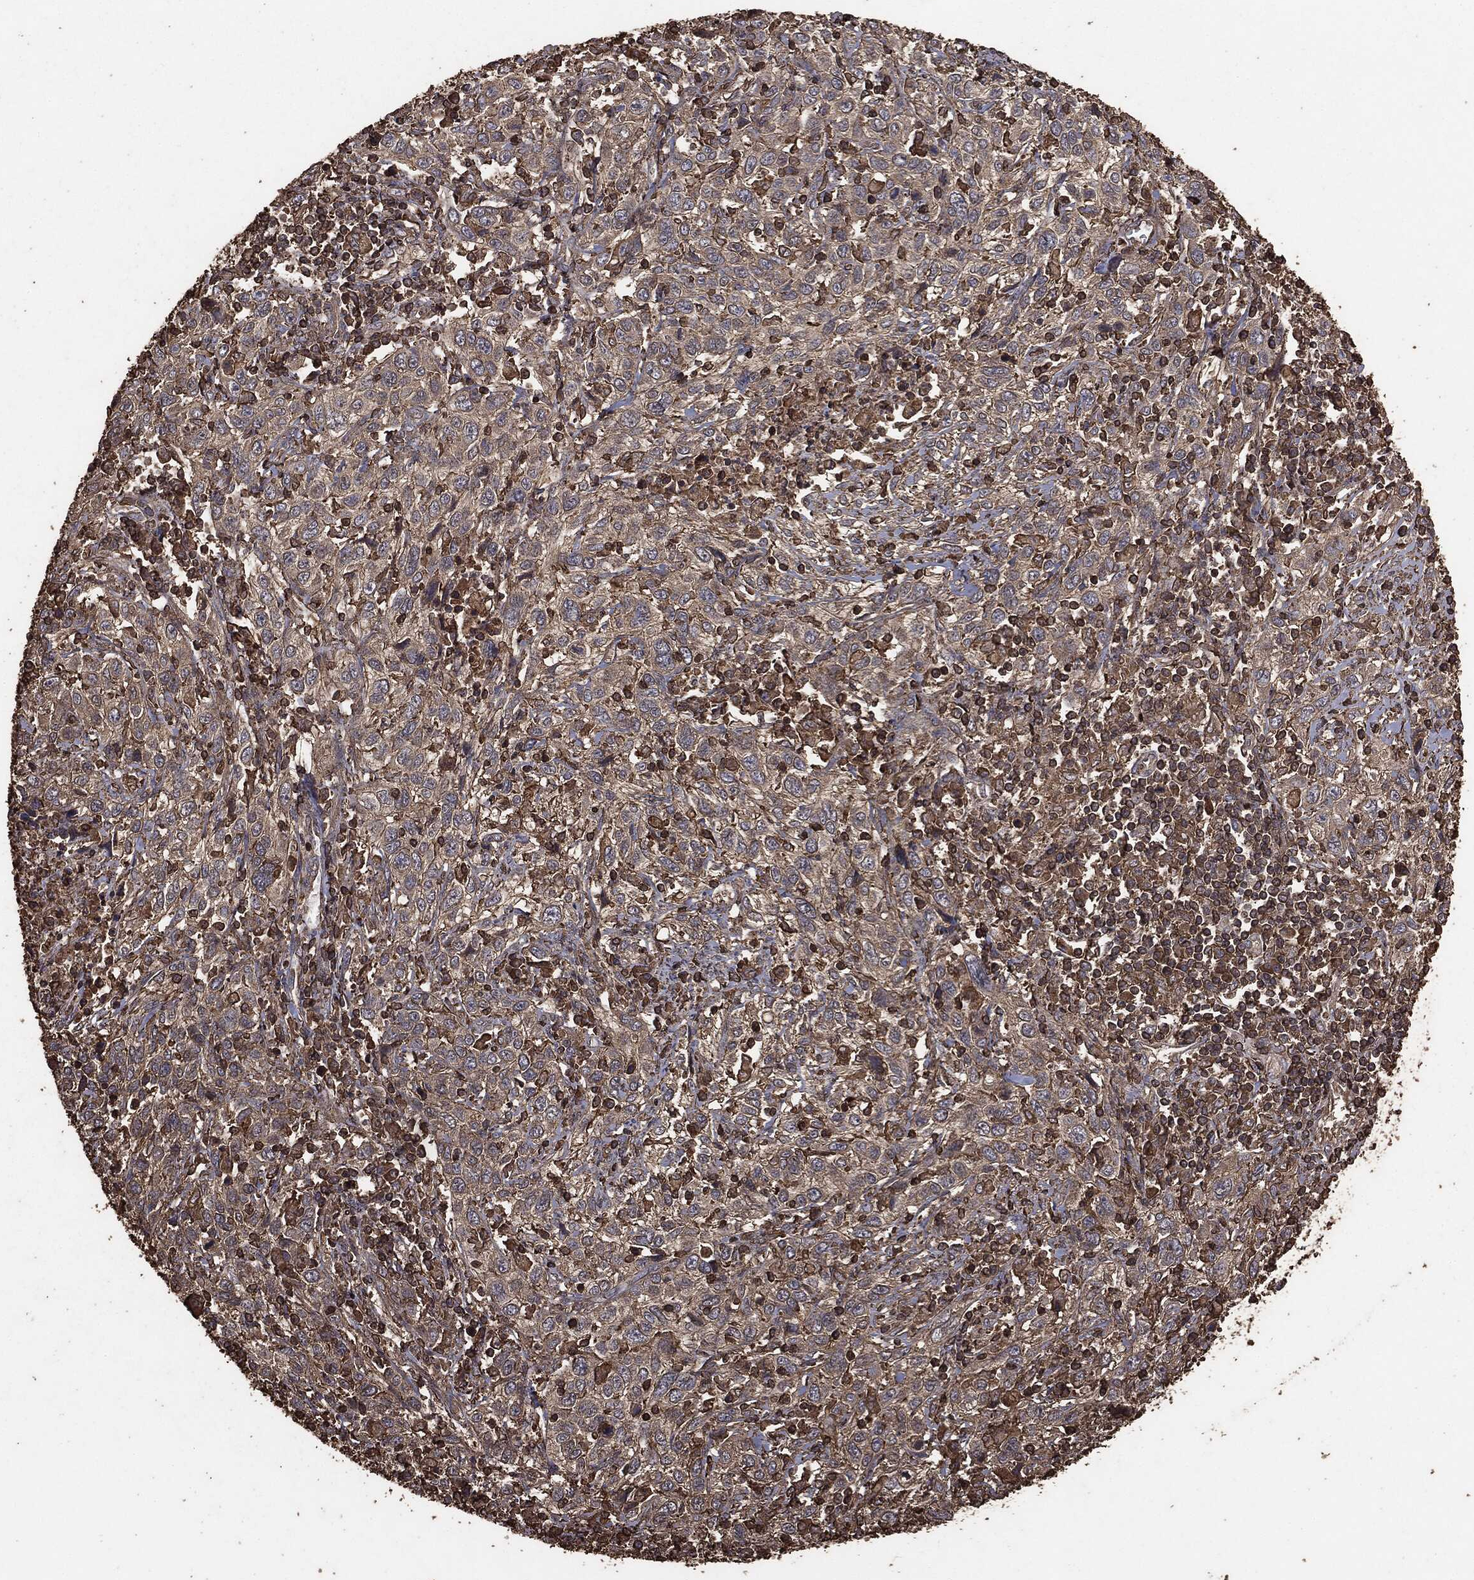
{"staining": {"intensity": "weak", "quantity": "25%-75%", "location": "cytoplasmic/membranous"}, "tissue": "cervical cancer", "cell_type": "Tumor cells", "image_type": "cancer", "snomed": [{"axis": "morphology", "description": "Squamous cell carcinoma, NOS"}, {"axis": "topography", "description": "Cervix"}], "caption": "Cervical cancer was stained to show a protein in brown. There is low levels of weak cytoplasmic/membranous positivity in about 25%-75% of tumor cells.", "gene": "MTOR", "patient": {"sex": "female", "age": 46}}